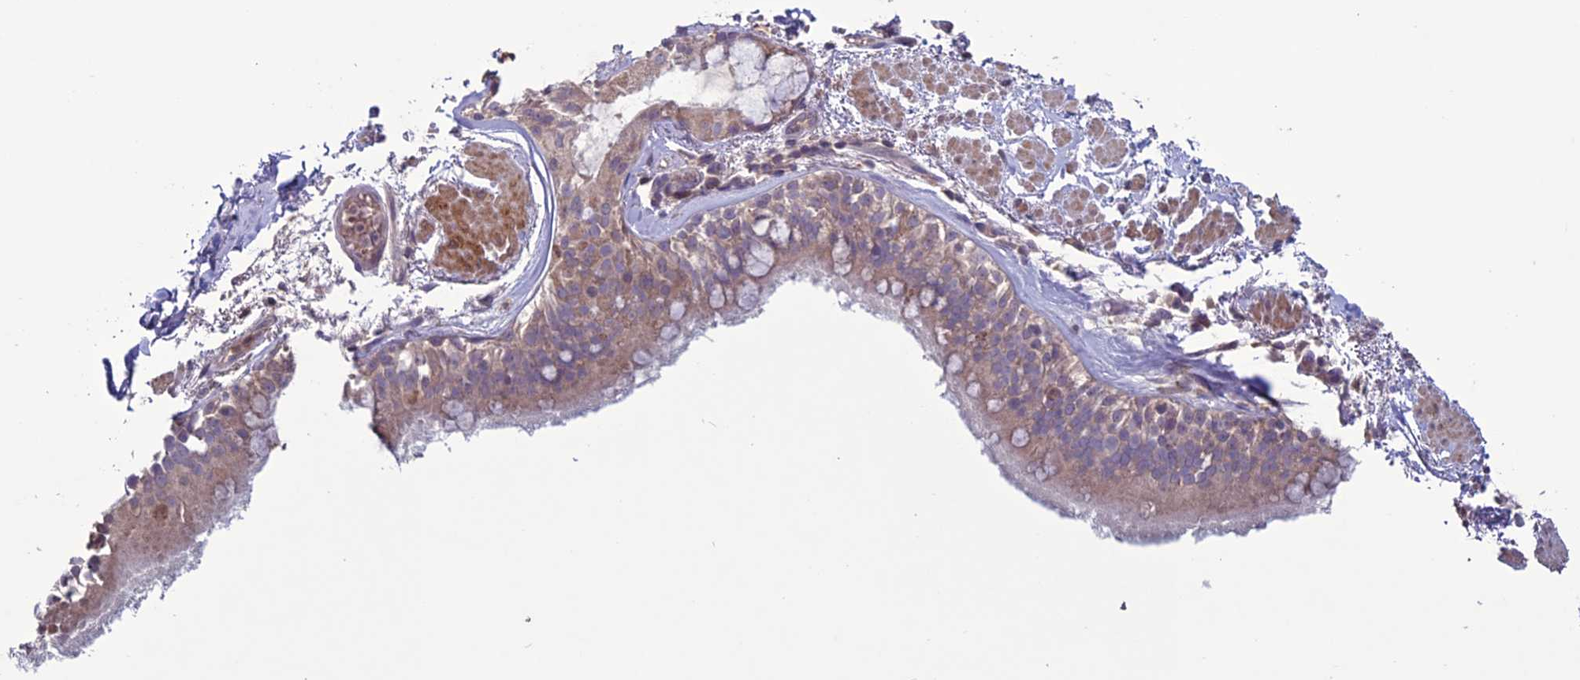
{"staining": {"intensity": "negative", "quantity": "none", "location": "none"}, "tissue": "adipose tissue", "cell_type": "Adipocytes", "image_type": "normal", "snomed": [{"axis": "morphology", "description": "Normal tissue, NOS"}, {"axis": "topography", "description": "Lymph node"}, {"axis": "topography", "description": "Cartilage tissue"}, {"axis": "topography", "description": "Bronchus"}], "caption": "Immunohistochemistry of benign adipose tissue reveals no staining in adipocytes. (DAB immunohistochemistry with hematoxylin counter stain).", "gene": "C2orf76", "patient": {"sex": "male", "age": 63}}